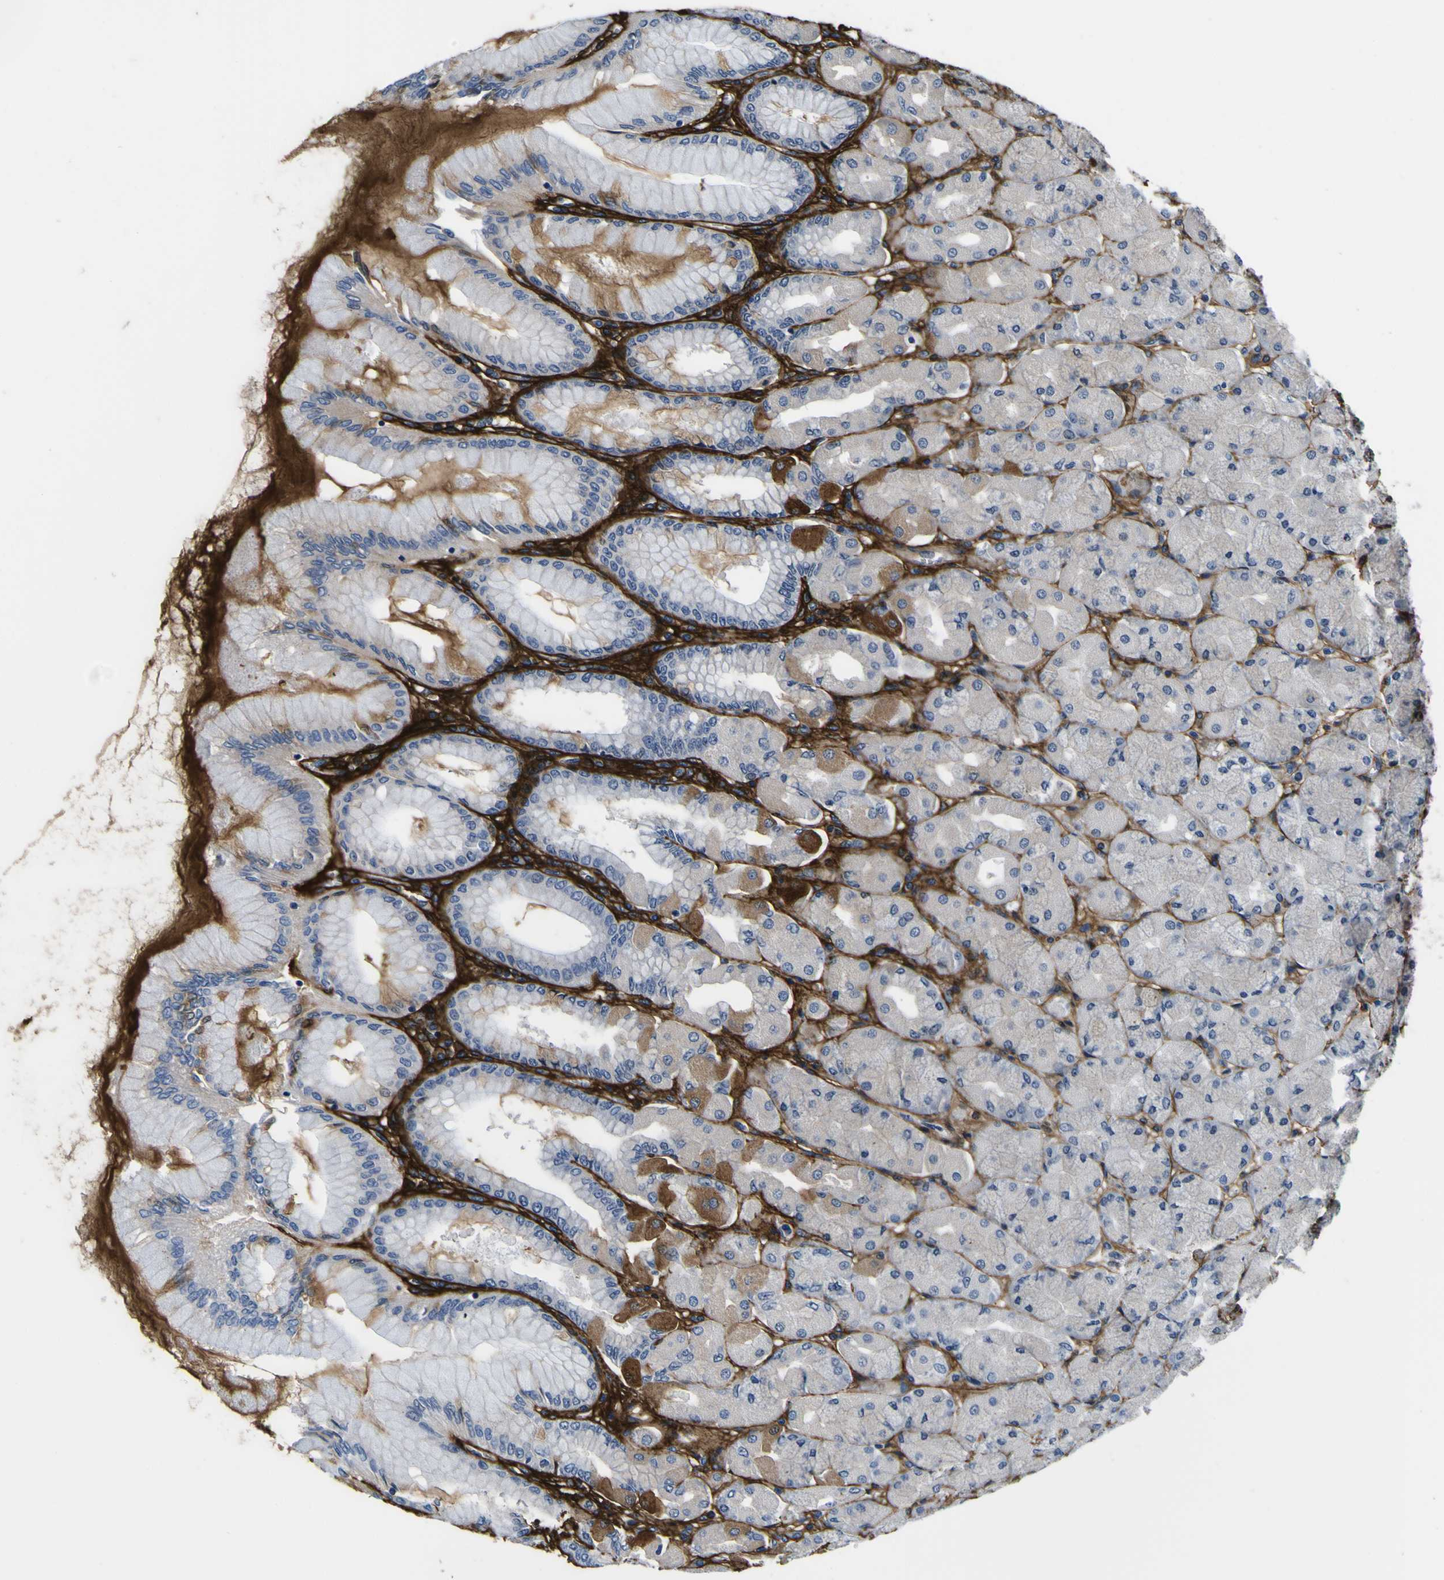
{"staining": {"intensity": "weak", "quantity": "<25%", "location": "cytoplasmic/membranous"}, "tissue": "stomach", "cell_type": "Glandular cells", "image_type": "normal", "snomed": [{"axis": "morphology", "description": "Normal tissue, NOS"}, {"axis": "topography", "description": "Stomach, upper"}], "caption": "DAB immunohistochemical staining of normal human stomach demonstrates no significant positivity in glandular cells. (DAB immunohistochemistry (IHC) with hematoxylin counter stain).", "gene": "POSTN", "patient": {"sex": "female", "age": 56}}